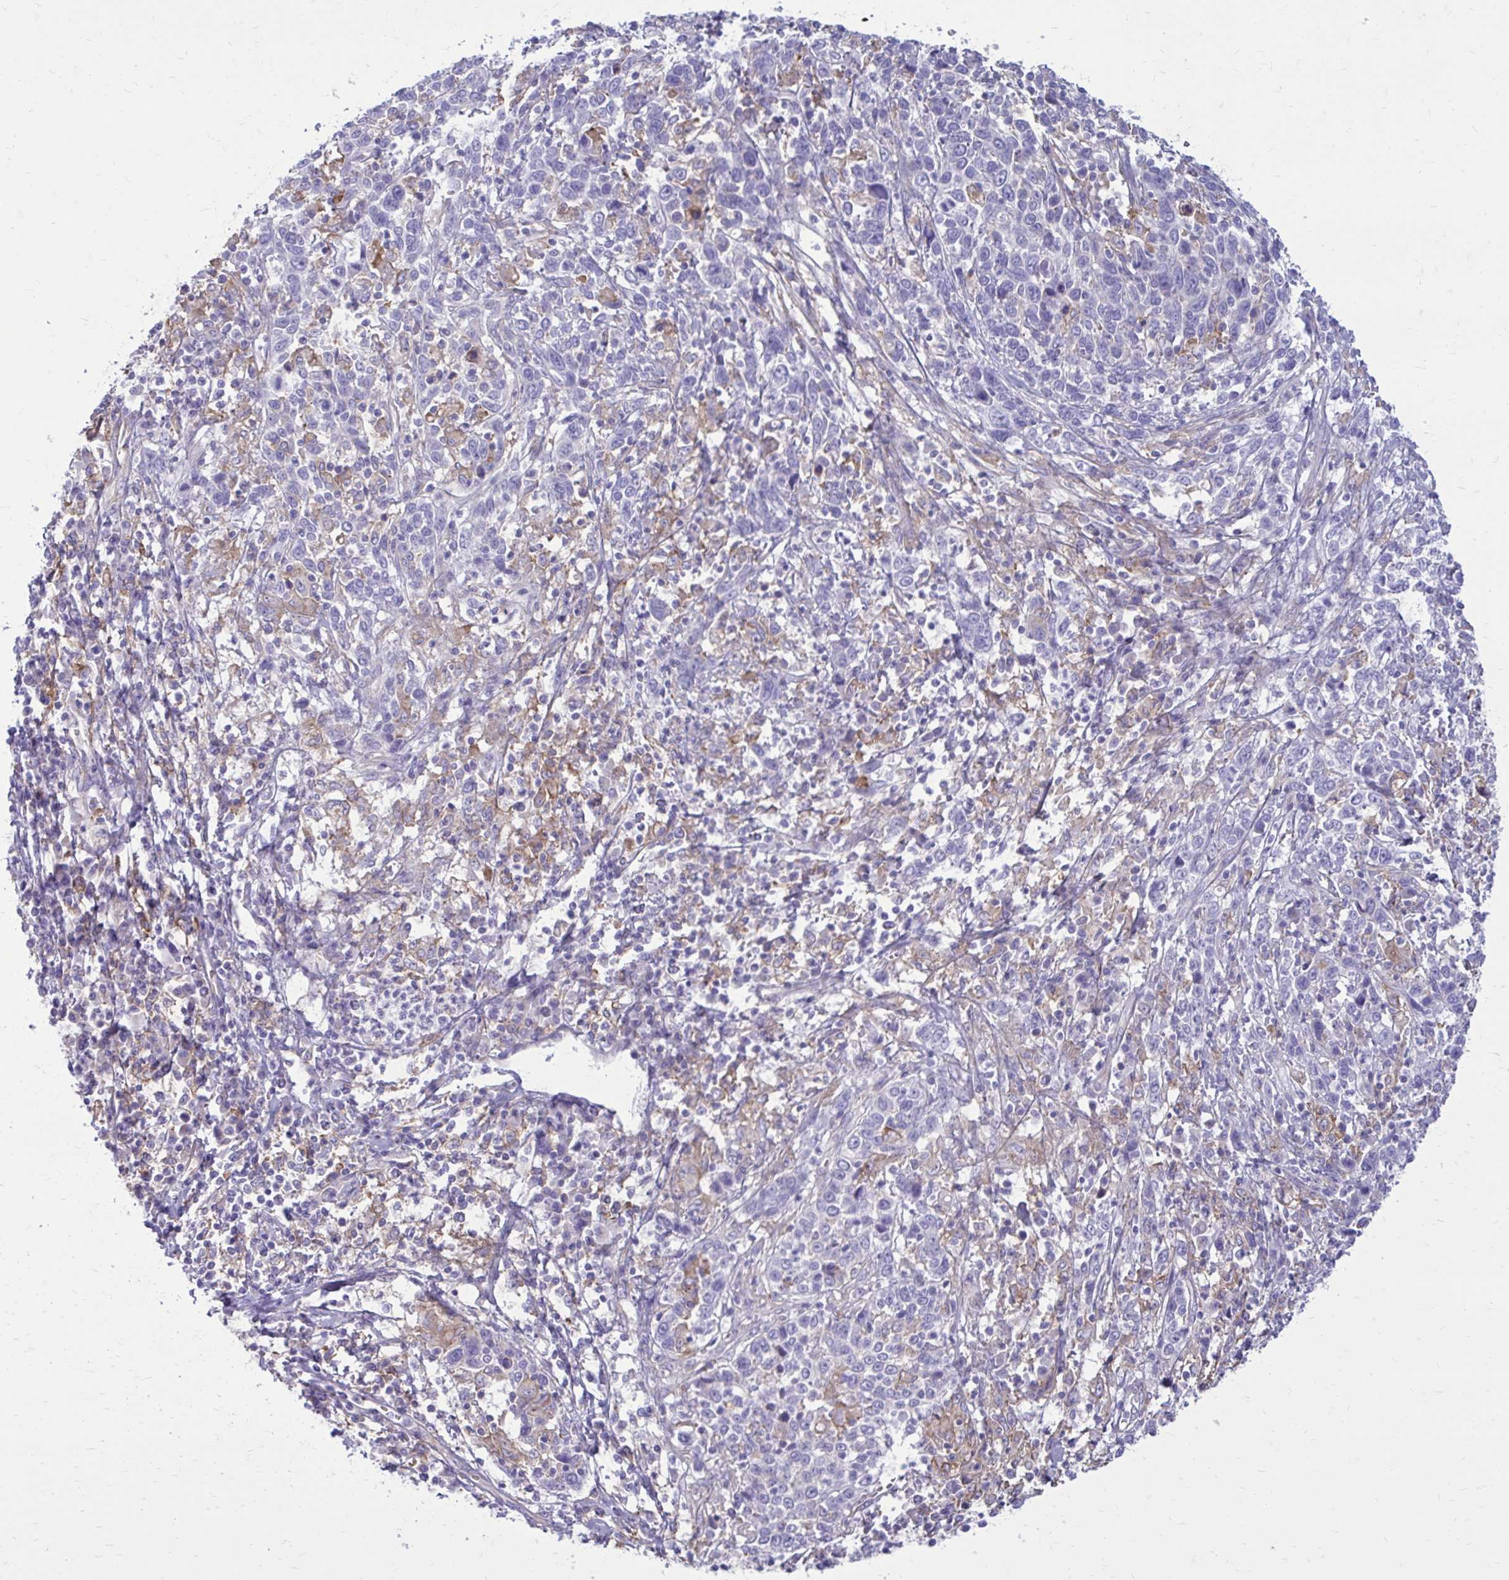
{"staining": {"intensity": "negative", "quantity": "none", "location": "none"}, "tissue": "cervical cancer", "cell_type": "Tumor cells", "image_type": "cancer", "snomed": [{"axis": "morphology", "description": "Squamous cell carcinoma, NOS"}, {"axis": "topography", "description": "Cervix"}], "caption": "A high-resolution micrograph shows immunohistochemistry staining of squamous cell carcinoma (cervical), which shows no significant expression in tumor cells.", "gene": "CLTA", "patient": {"sex": "female", "age": 46}}